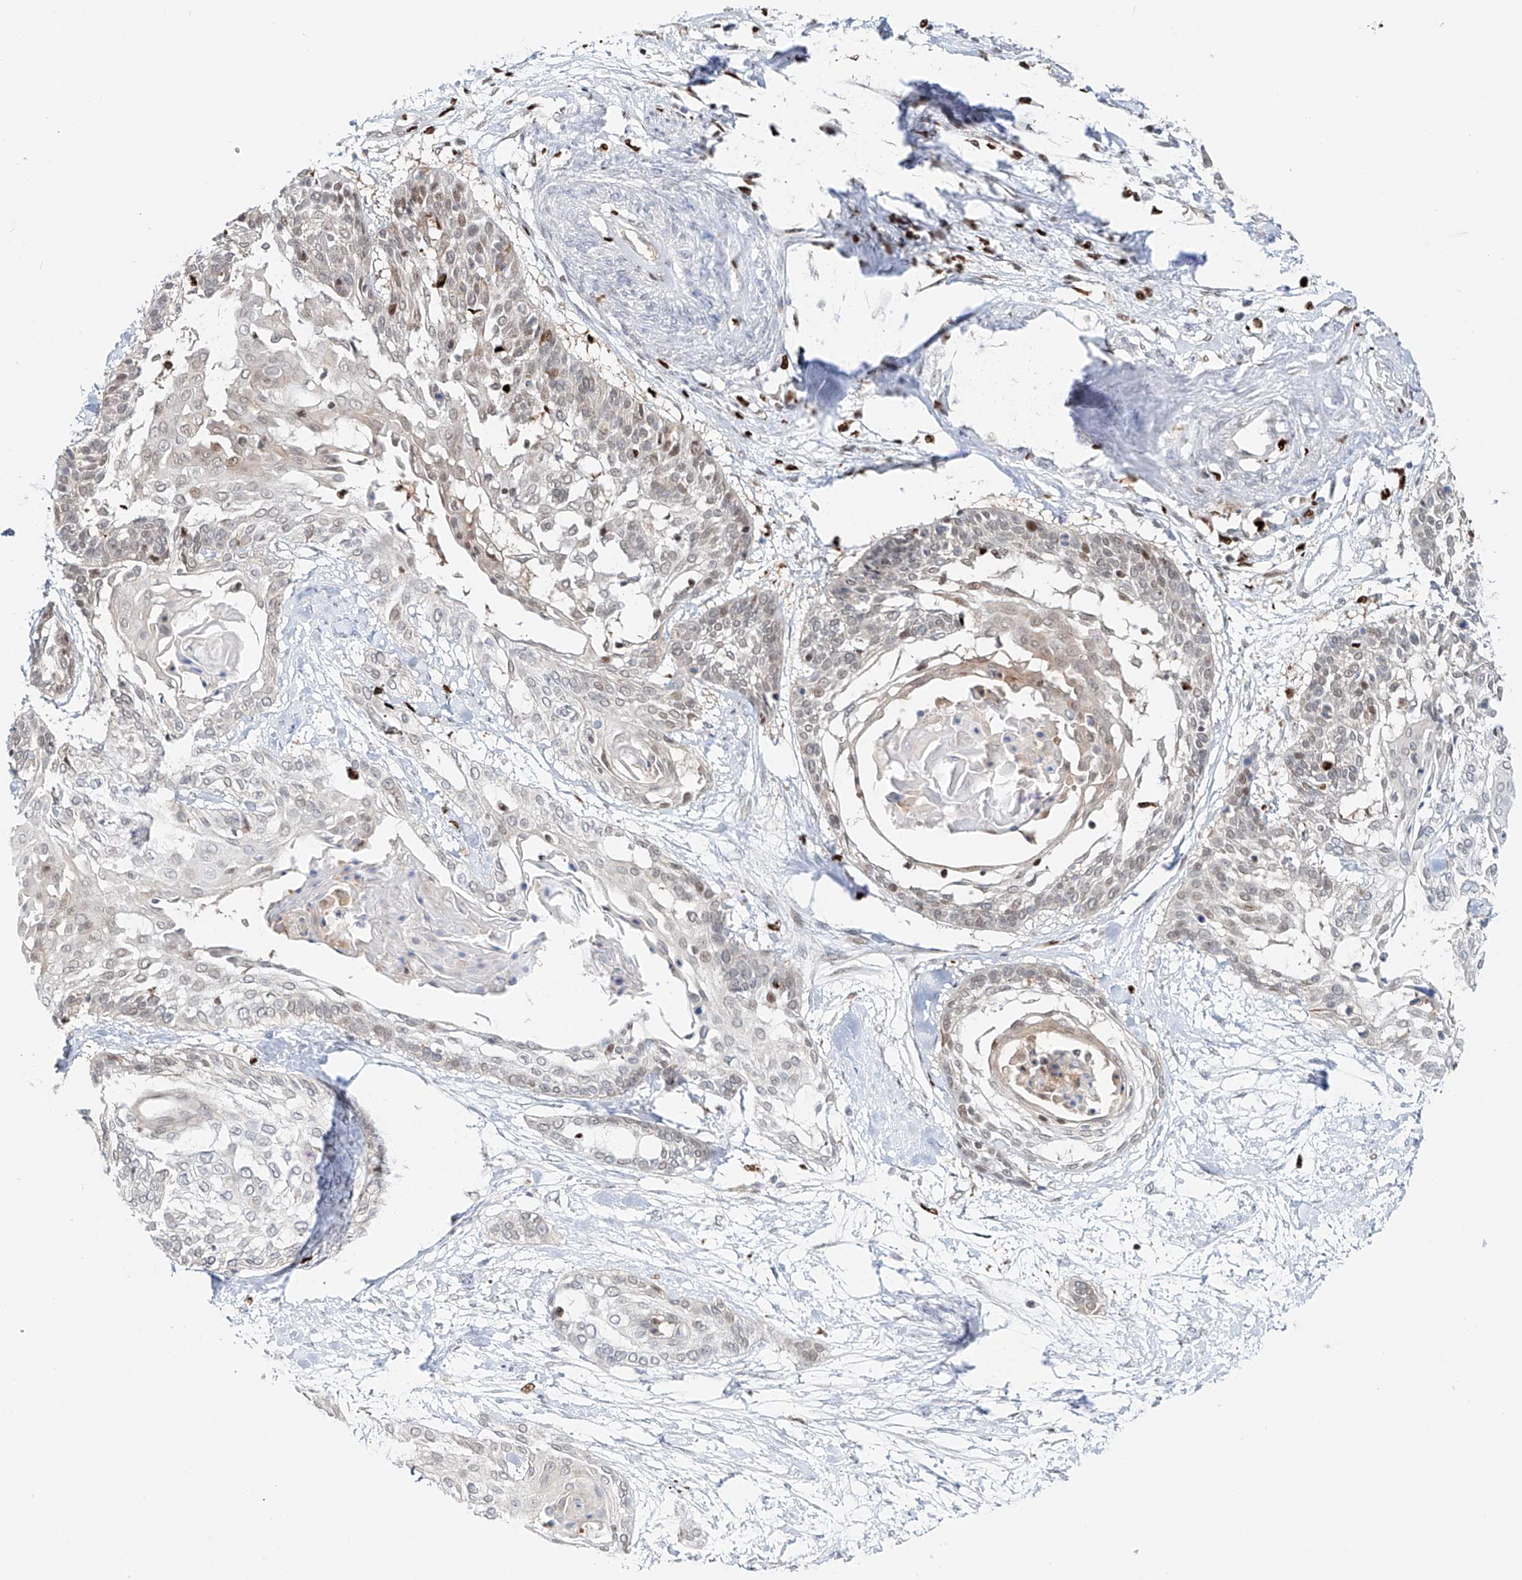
{"staining": {"intensity": "negative", "quantity": "none", "location": "none"}, "tissue": "cervical cancer", "cell_type": "Tumor cells", "image_type": "cancer", "snomed": [{"axis": "morphology", "description": "Squamous cell carcinoma, NOS"}, {"axis": "topography", "description": "Cervix"}], "caption": "The immunohistochemistry (IHC) image has no significant staining in tumor cells of squamous cell carcinoma (cervical) tissue.", "gene": "DZIP1L", "patient": {"sex": "female", "age": 57}}